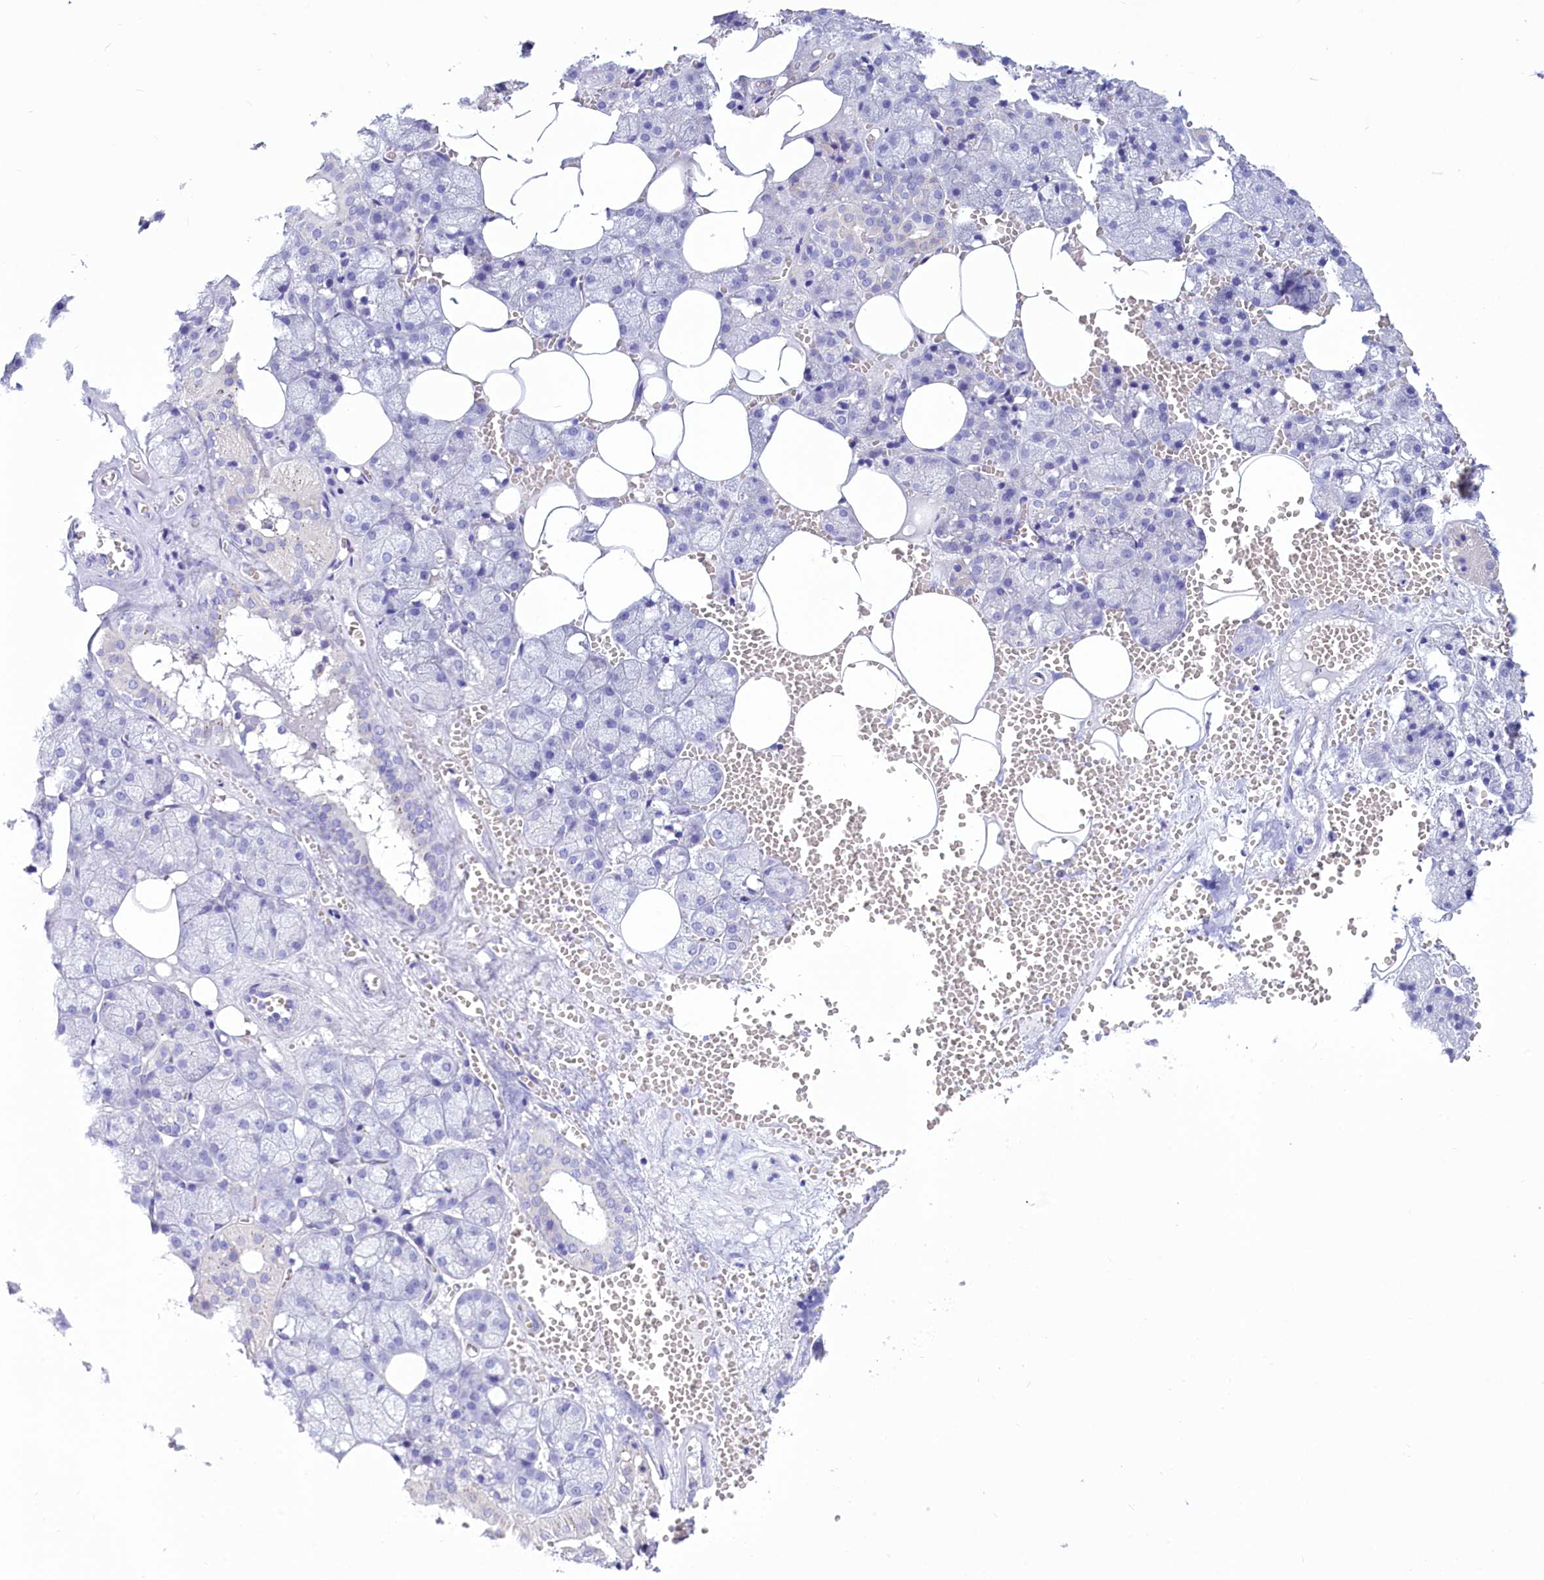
{"staining": {"intensity": "negative", "quantity": "none", "location": "none"}, "tissue": "salivary gland", "cell_type": "Glandular cells", "image_type": "normal", "snomed": [{"axis": "morphology", "description": "Normal tissue, NOS"}, {"axis": "topography", "description": "Salivary gland"}], "caption": "This is a photomicrograph of immunohistochemistry (IHC) staining of normal salivary gland, which shows no positivity in glandular cells. The staining is performed using DAB brown chromogen with nuclei counter-stained in using hematoxylin.", "gene": "TTC36", "patient": {"sex": "male", "age": 62}}